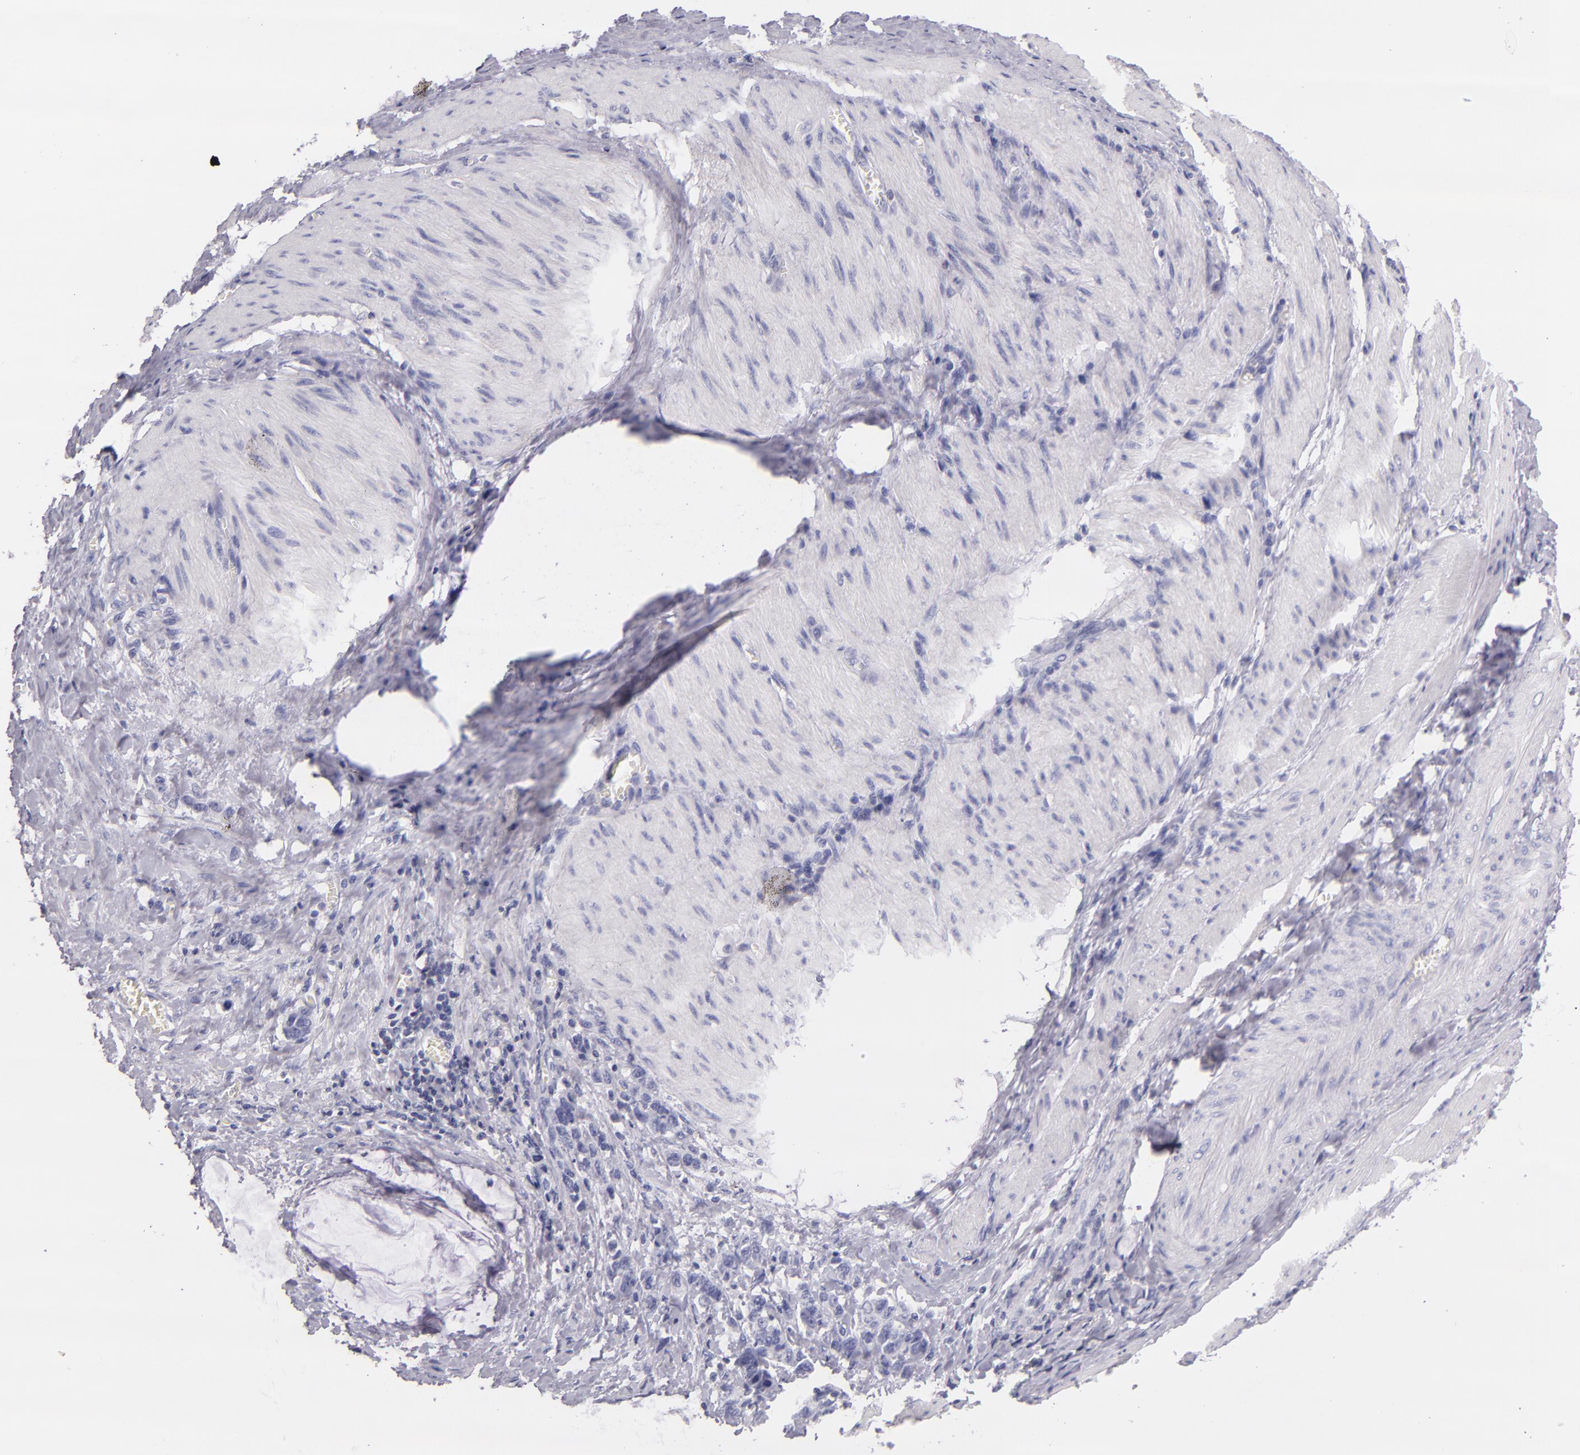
{"staining": {"intensity": "negative", "quantity": "none", "location": "none"}, "tissue": "stomach cancer", "cell_type": "Tumor cells", "image_type": "cancer", "snomed": [{"axis": "morphology", "description": "Adenocarcinoma, NOS"}, {"axis": "topography", "description": "Stomach"}], "caption": "The micrograph displays no significant positivity in tumor cells of stomach cancer (adenocarcinoma).", "gene": "CD48", "patient": {"sex": "male", "age": 78}}